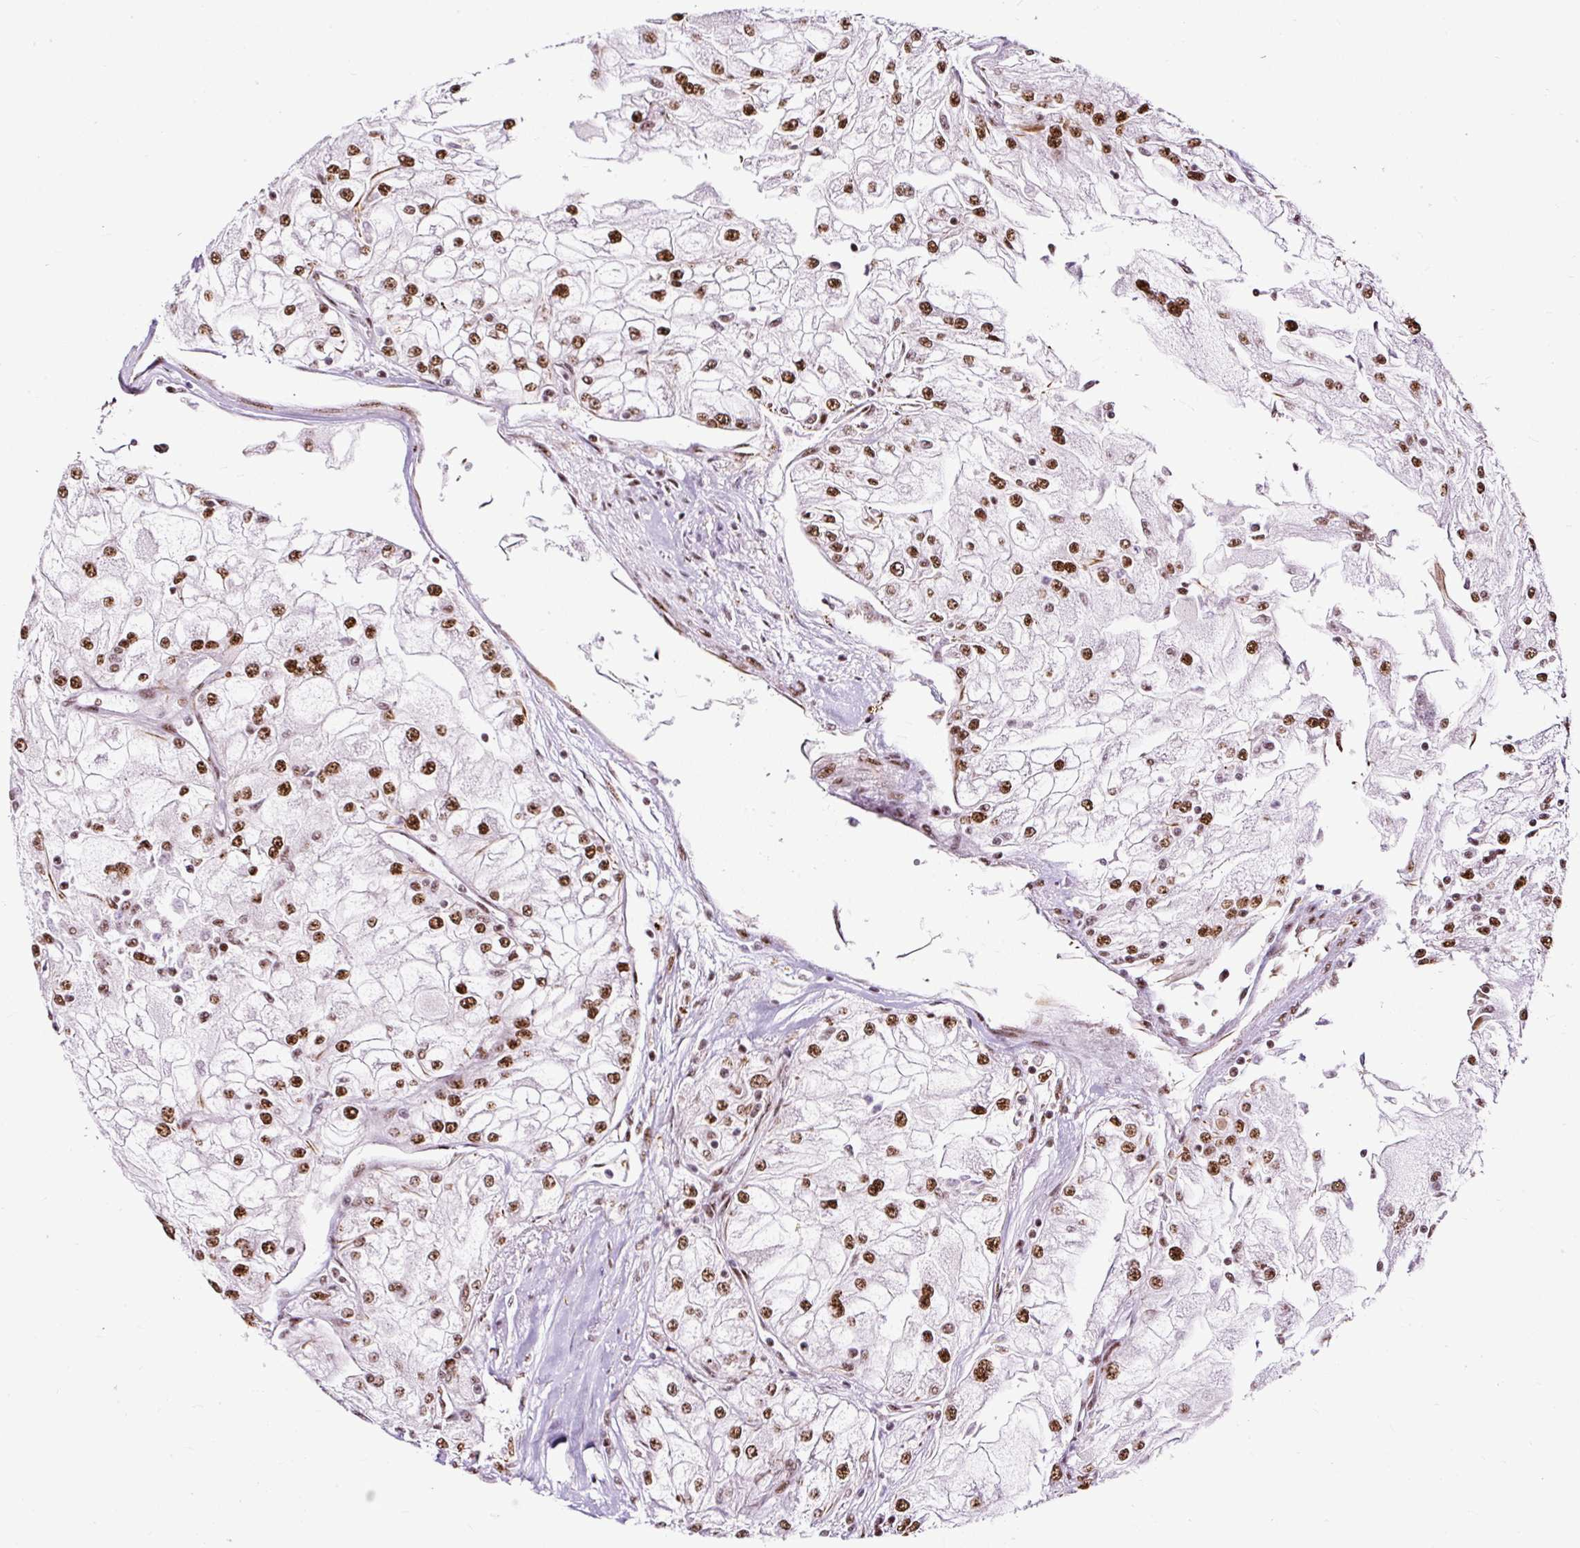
{"staining": {"intensity": "moderate", "quantity": ">75%", "location": "nuclear"}, "tissue": "renal cancer", "cell_type": "Tumor cells", "image_type": "cancer", "snomed": [{"axis": "morphology", "description": "Adenocarcinoma, NOS"}, {"axis": "topography", "description": "Kidney"}], "caption": "Adenocarcinoma (renal) tissue exhibits moderate nuclear expression in approximately >75% of tumor cells", "gene": "LUC7L2", "patient": {"sex": "female", "age": 72}}